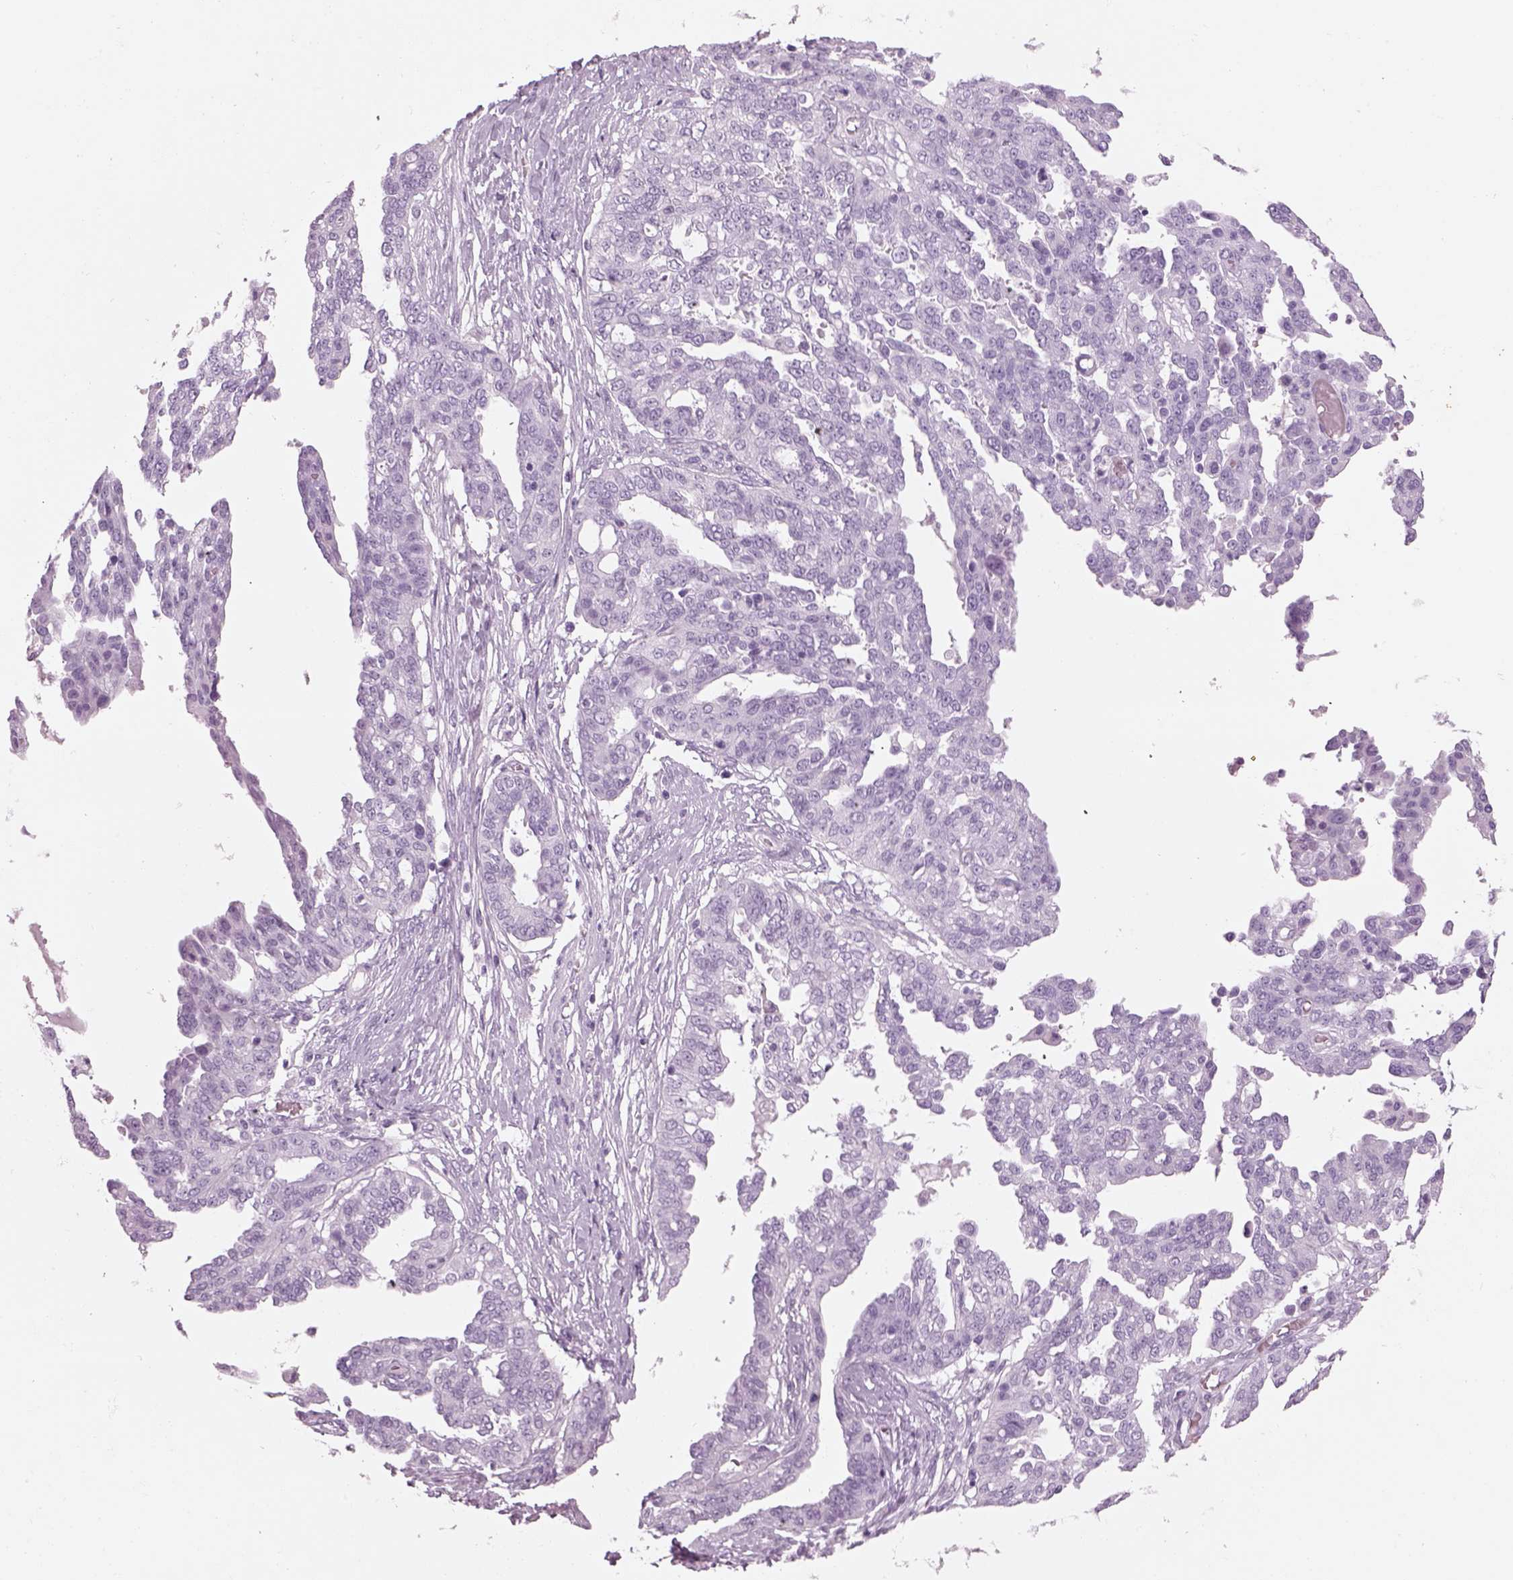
{"staining": {"intensity": "negative", "quantity": "none", "location": "none"}, "tissue": "ovarian cancer", "cell_type": "Tumor cells", "image_type": "cancer", "snomed": [{"axis": "morphology", "description": "Cystadenocarcinoma, serous, NOS"}, {"axis": "topography", "description": "Ovary"}], "caption": "Immunohistochemistry of ovarian serous cystadenocarcinoma displays no positivity in tumor cells.", "gene": "RHO", "patient": {"sex": "female", "age": 67}}